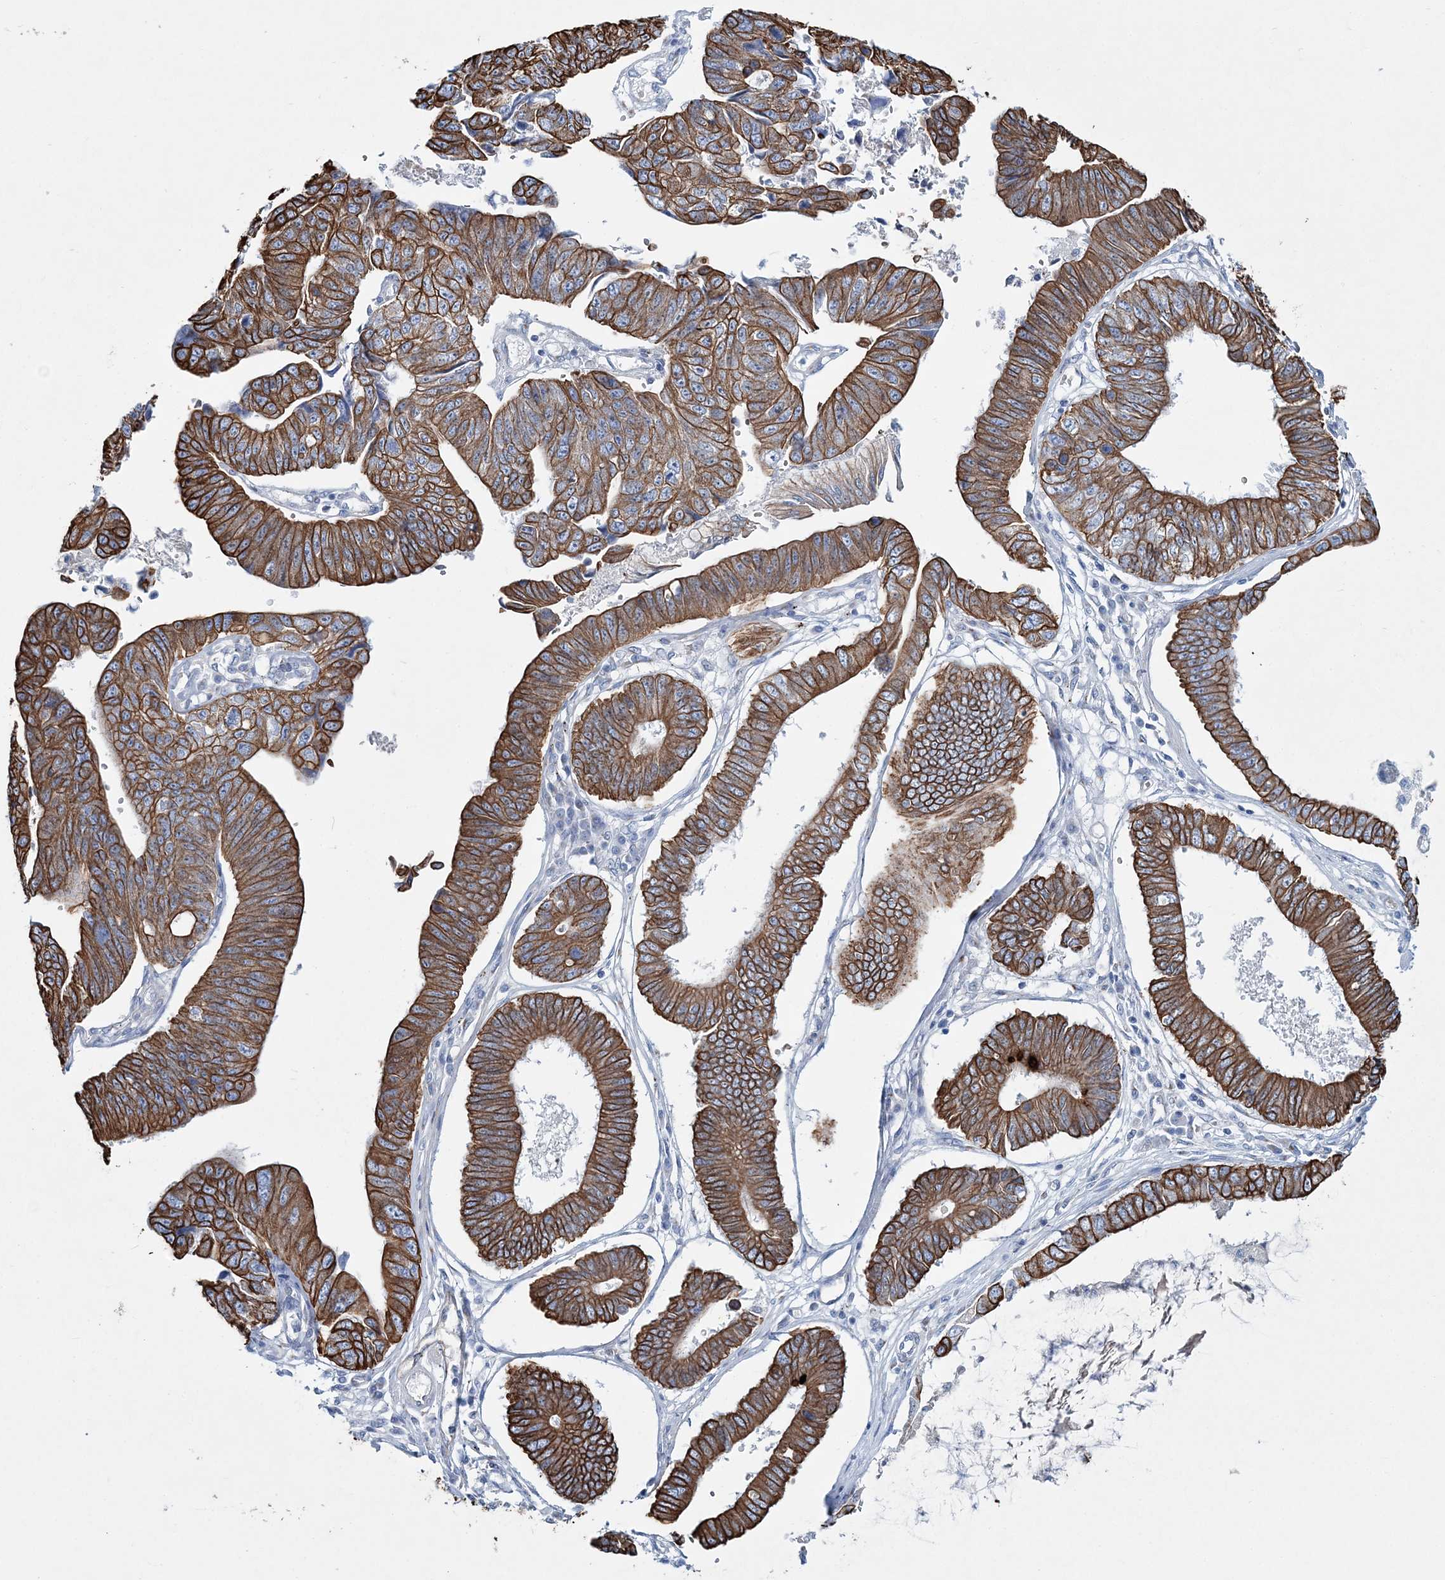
{"staining": {"intensity": "strong", "quantity": ">75%", "location": "cytoplasmic/membranous"}, "tissue": "stomach cancer", "cell_type": "Tumor cells", "image_type": "cancer", "snomed": [{"axis": "morphology", "description": "Adenocarcinoma, NOS"}, {"axis": "topography", "description": "Stomach"}], "caption": "Adenocarcinoma (stomach) stained with a protein marker displays strong staining in tumor cells.", "gene": "ADGRL1", "patient": {"sex": "male", "age": 59}}